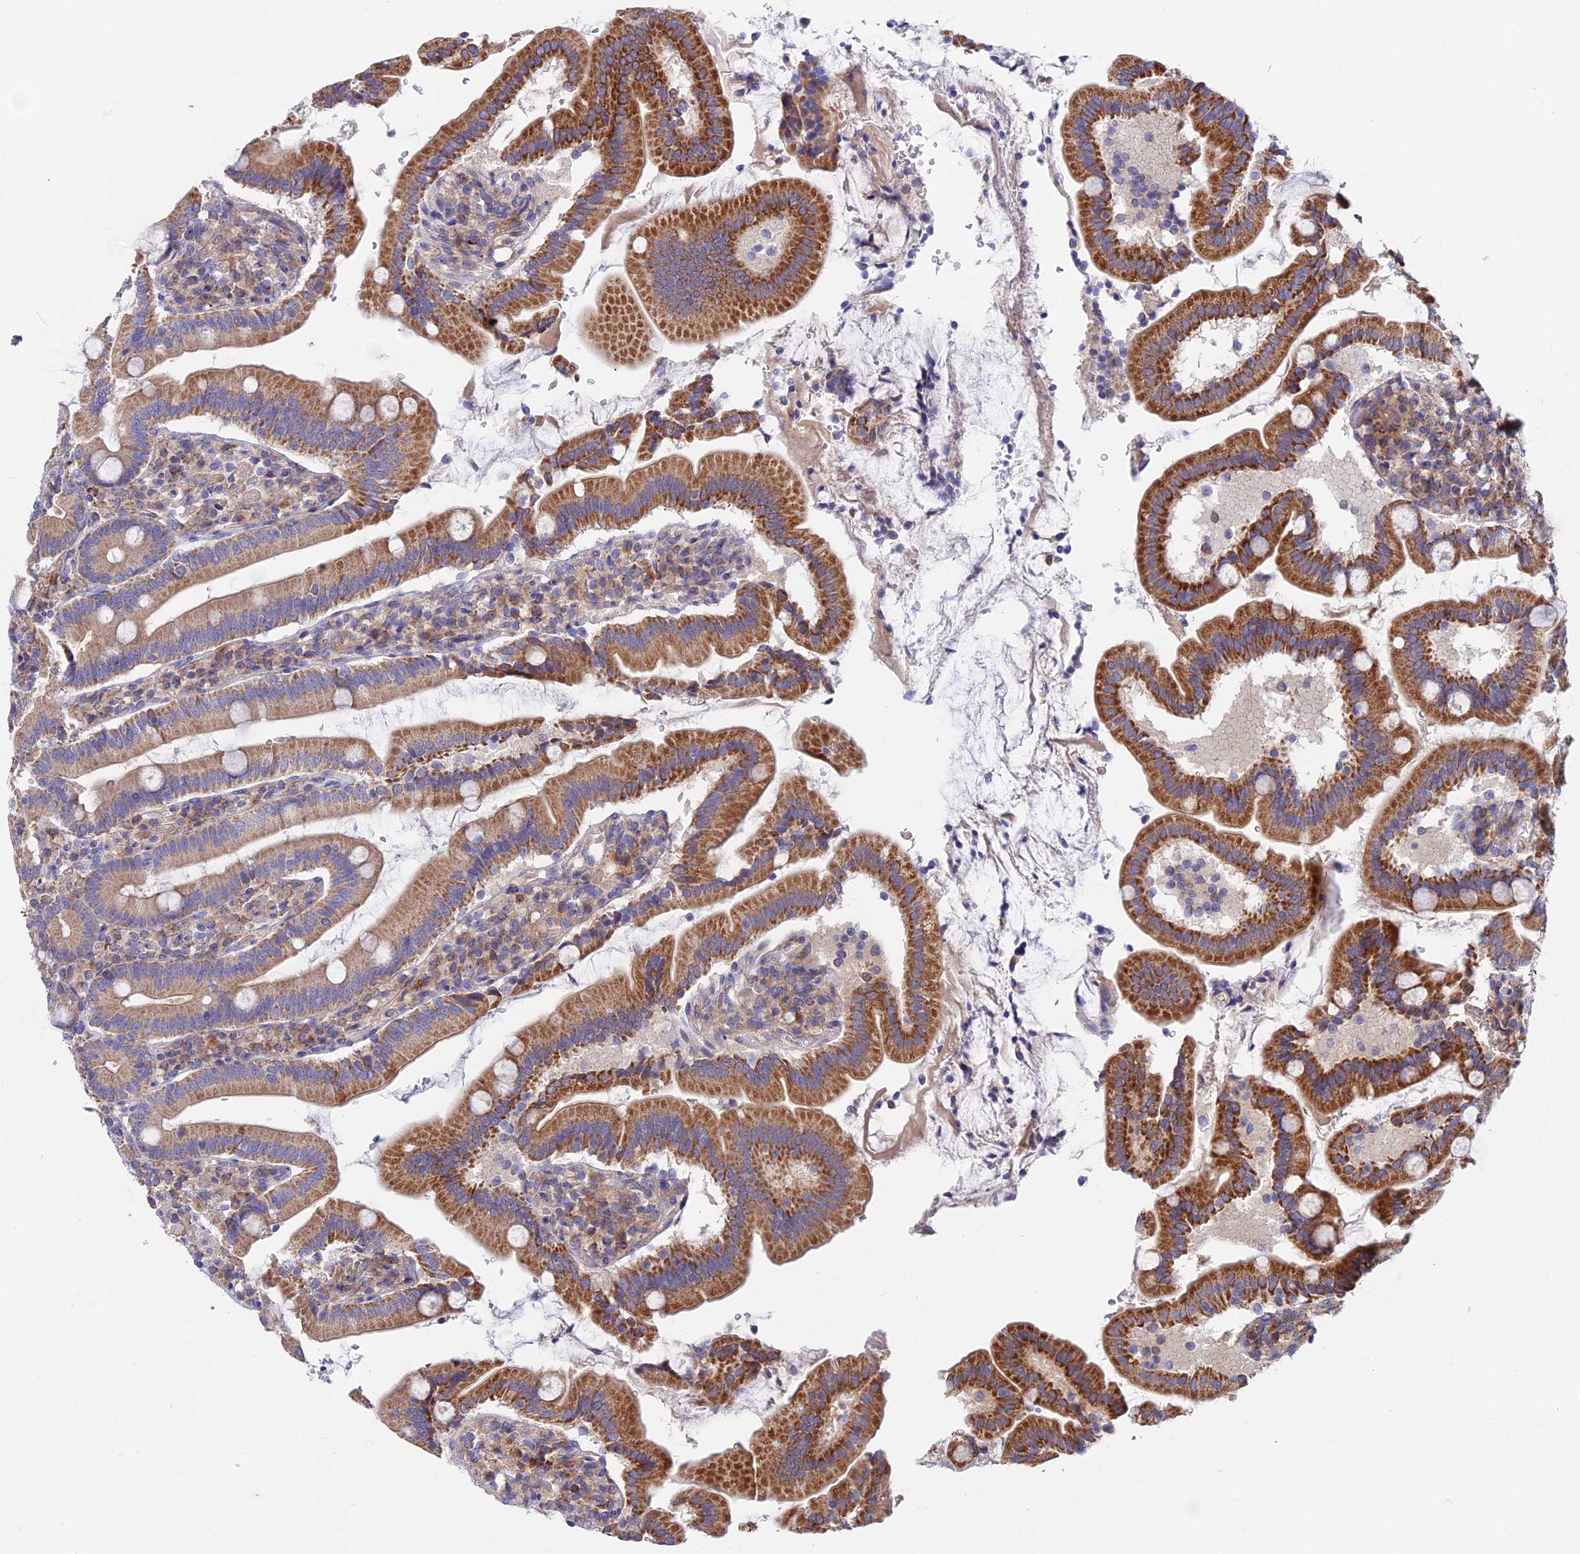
{"staining": {"intensity": "moderate", "quantity": ">75%", "location": "cytoplasmic/membranous"}, "tissue": "duodenum", "cell_type": "Glandular cells", "image_type": "normal", "snomed": [{"axis": "morphology", "description": "Normal tissue, NOS"}, {"axis": "topography", "description": "Duodenum"}], "caption": "A high-resolution histopathology image shows immunohistochemistry (IHC) staining of unremarkable duodenum, which exhibits moderate cytoplasmic/membranous staining in about >75% of glandular cells.", "gene": "HYCC1", "patient": {"sex": "female", "age": 67}}